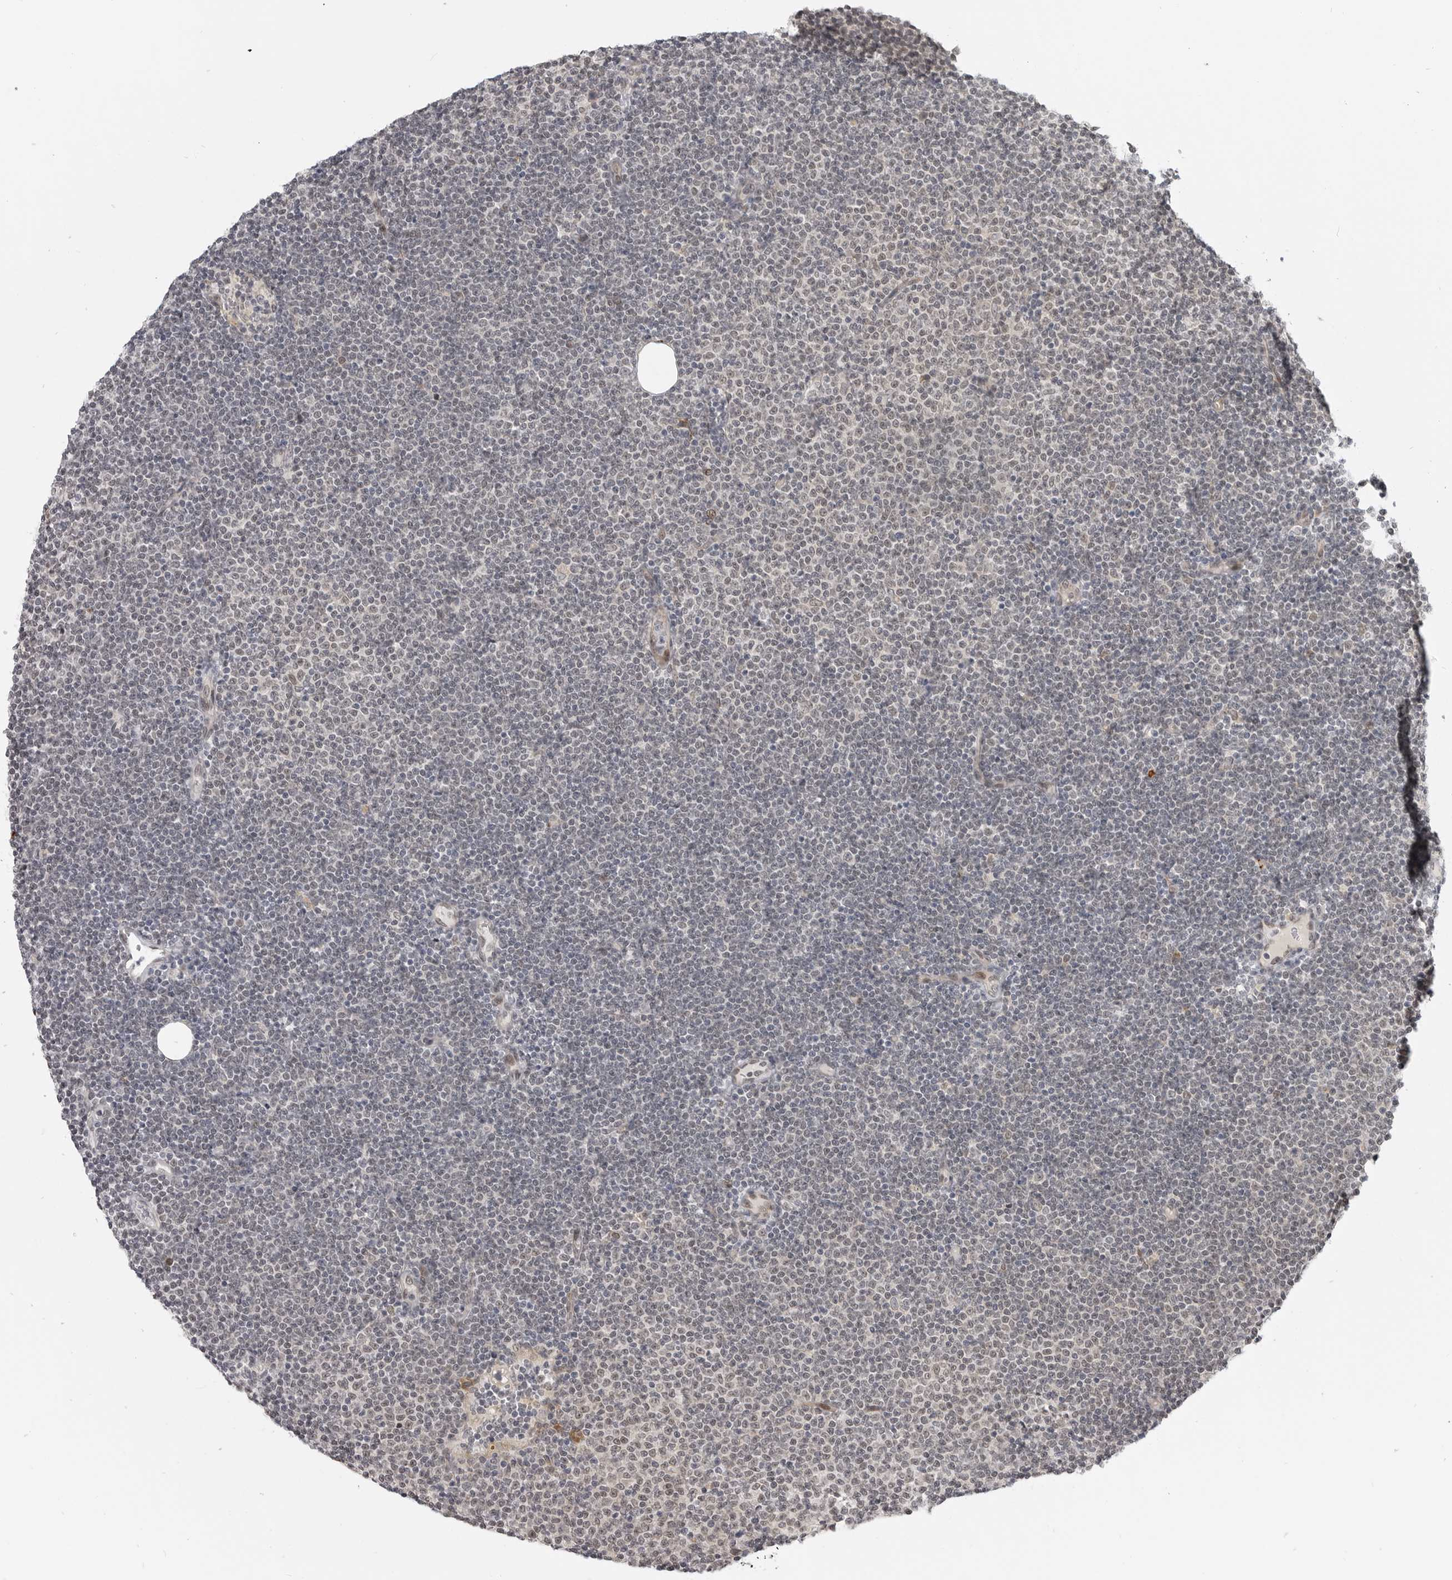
{"staining": {"intensity": "negative", "quantity": "none", "location": "none"}, "tissue": "lymphoma", "cell_type": "Tumor cells", "image_type": "cancer", "snomed": [{"axis": "morphology", "description": "Malignant lymphoma, non-Hodgkin's type, Low grade"}, {"axis": "topography", "description": "Lymph node"}], "caption": "IHC image of neoplastic tissue: malignant lymphoma, non-Hodgkin's type (low-grade) stained with DAB demonstrates no significant protein expression in tumor cells.", "gene": "CEP295NL", "patient": {"sex": "female", "age": 53}}